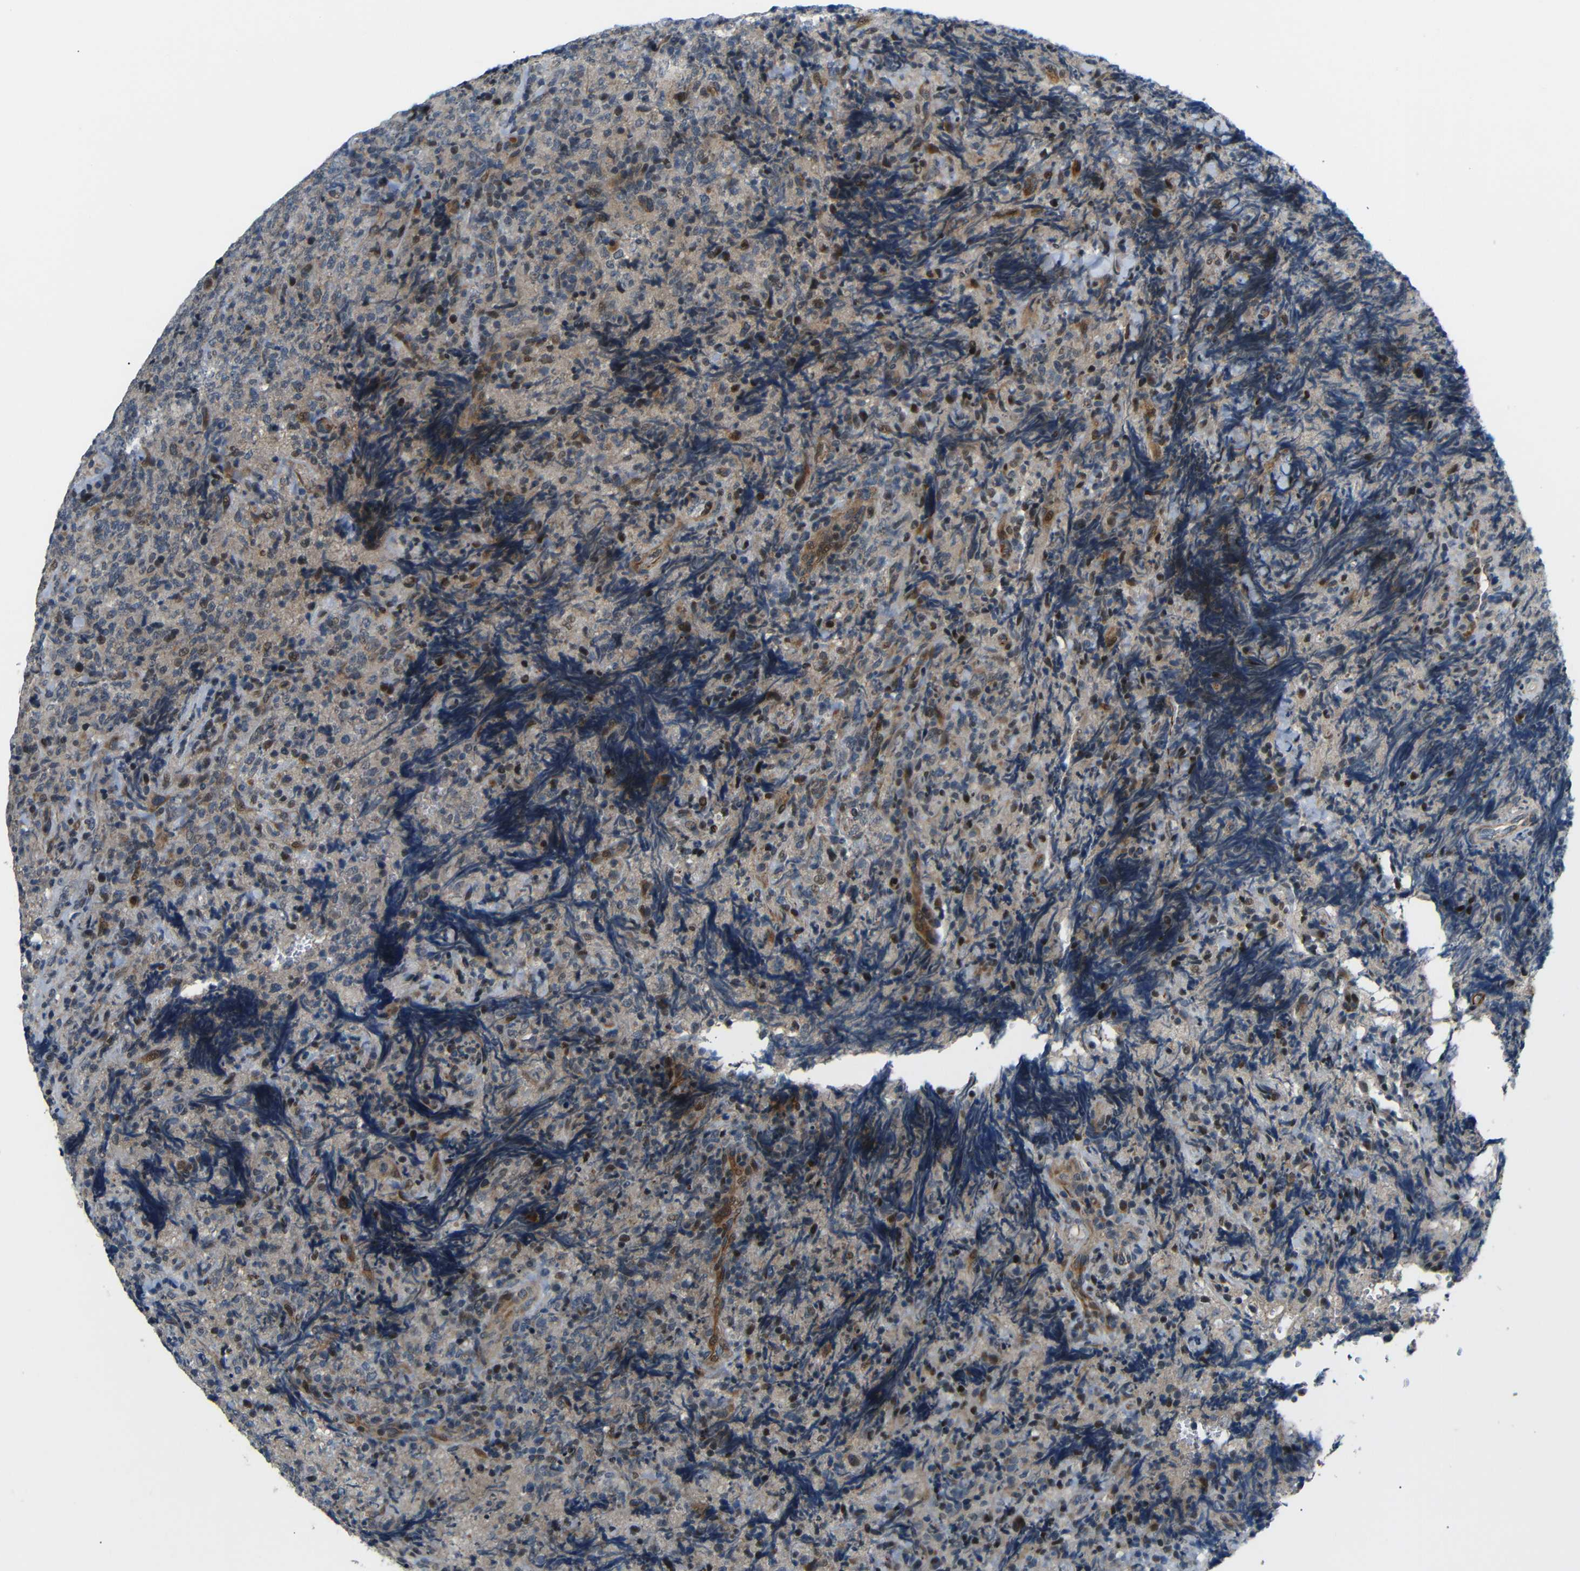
{"staining": {"intensity": "moderate", "quantity": "25%-75%", "location": "nuclear"}, "tissue": "lymphoma", "cell_type": "Tumor cells", "image_type": "cancer", "snomed": [{"axis": "morphology", "description": "Malignant lymphoma, non-Hodgkin's type, High grade"}, {"axis": "topography", "description": "Tonsil"}], "caption": "This histopathology image displays immunohistochemistry staining of malignant lymphoma, non-Hodgkin's type (high-grade), with medium moderate nuclear positivity in approximately 25%-75% of tumor cells.", "gene": "SYDE1", "patient": {"sex": "female", "age": 36}}